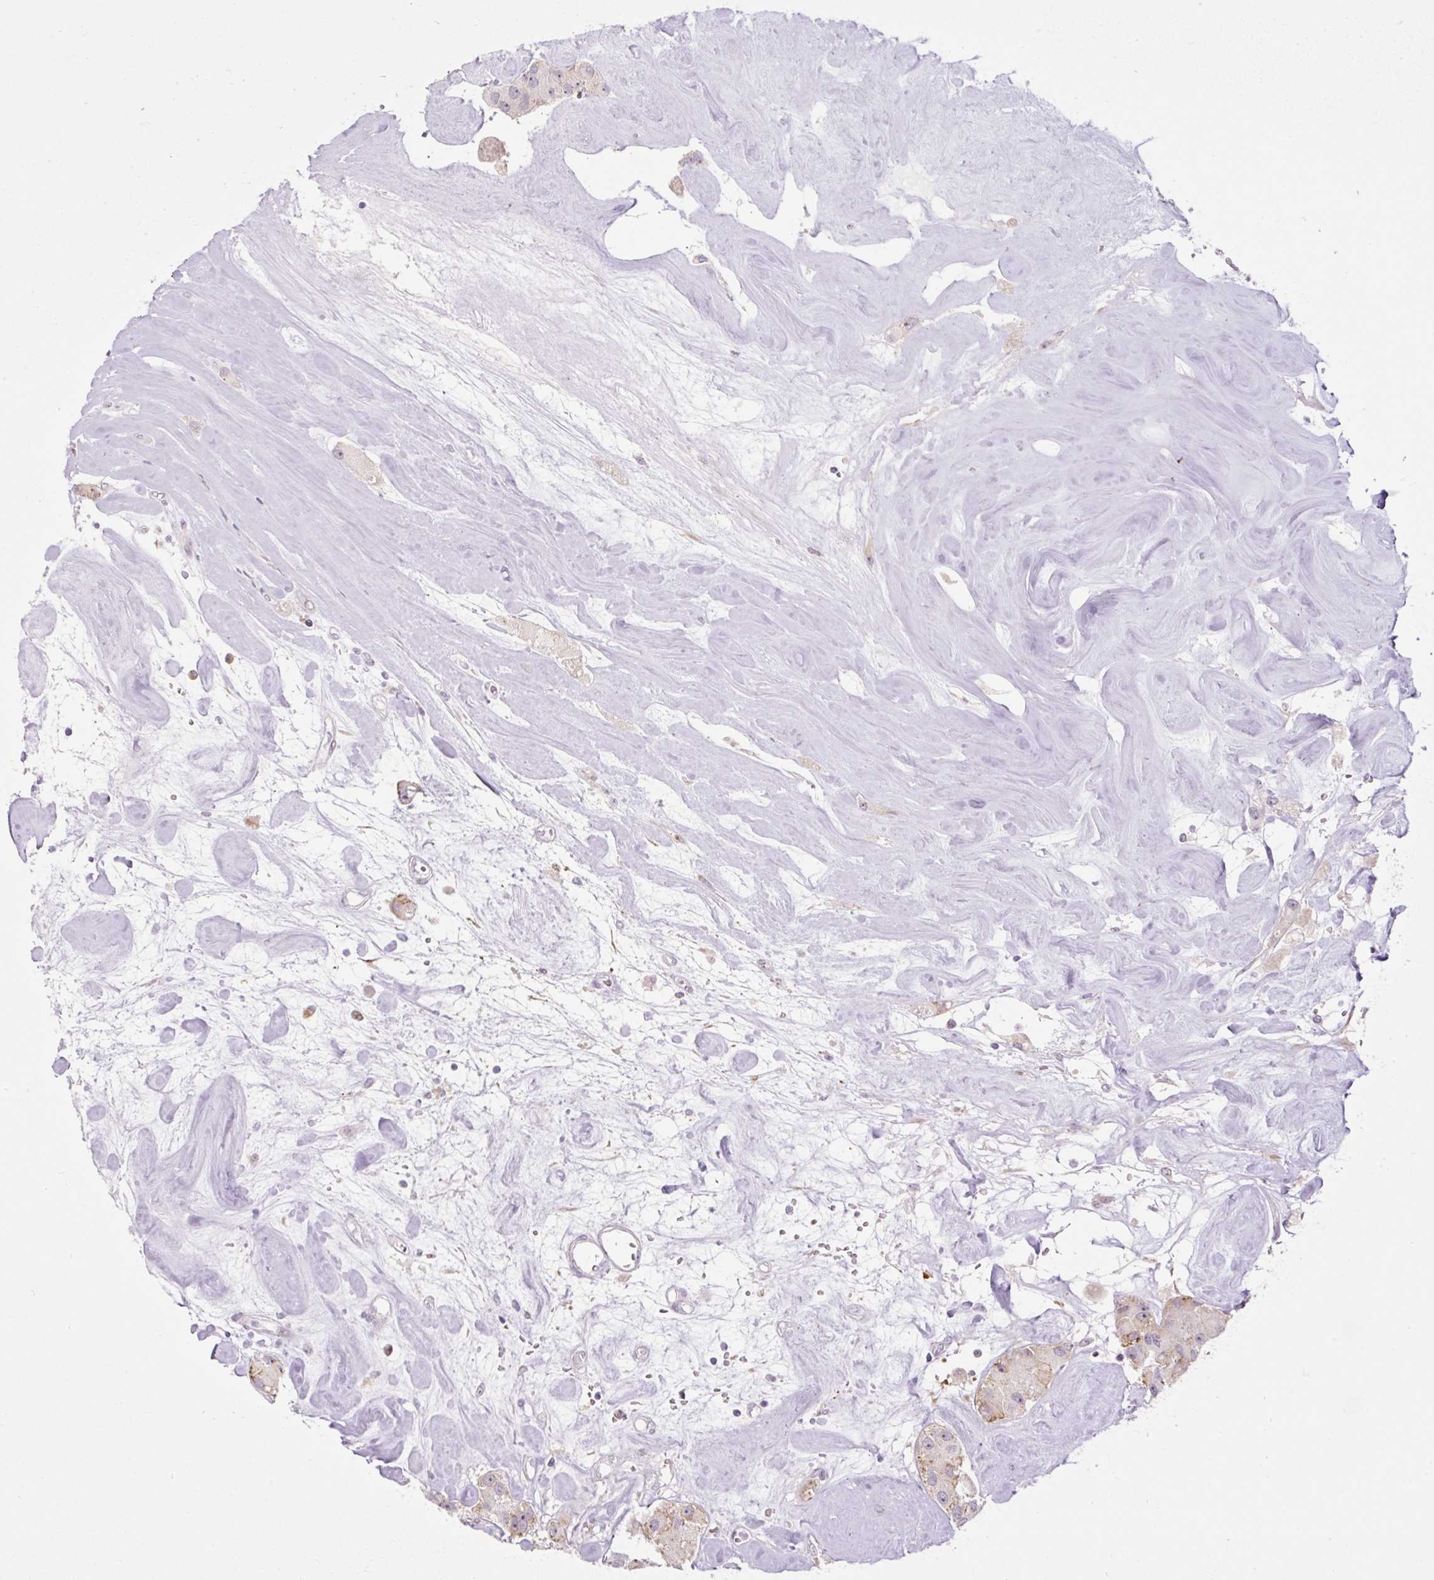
{"staining": {"intensity": "weak", "quantity": "25%-75%", "location": "cytoplasmic/membranous"}, "tissue": "carcinoid", "cell_type": "Tumor cells", "image_type": "cancer", "snomed": [{"axis": "morphology", "description": "Carcinoid, malignant, NOS"}, {"axis": "topography", "description": "Pancreas"}], "caption": "Carcinoid (malignant) was stained to show a protein in brown. There is low levels of weak cytoplasmic/membranous positivity in approximately 25%-75% of tumor cells.", "gene": "ZNF417", "patient": {"sex": "male", "age": 41}}